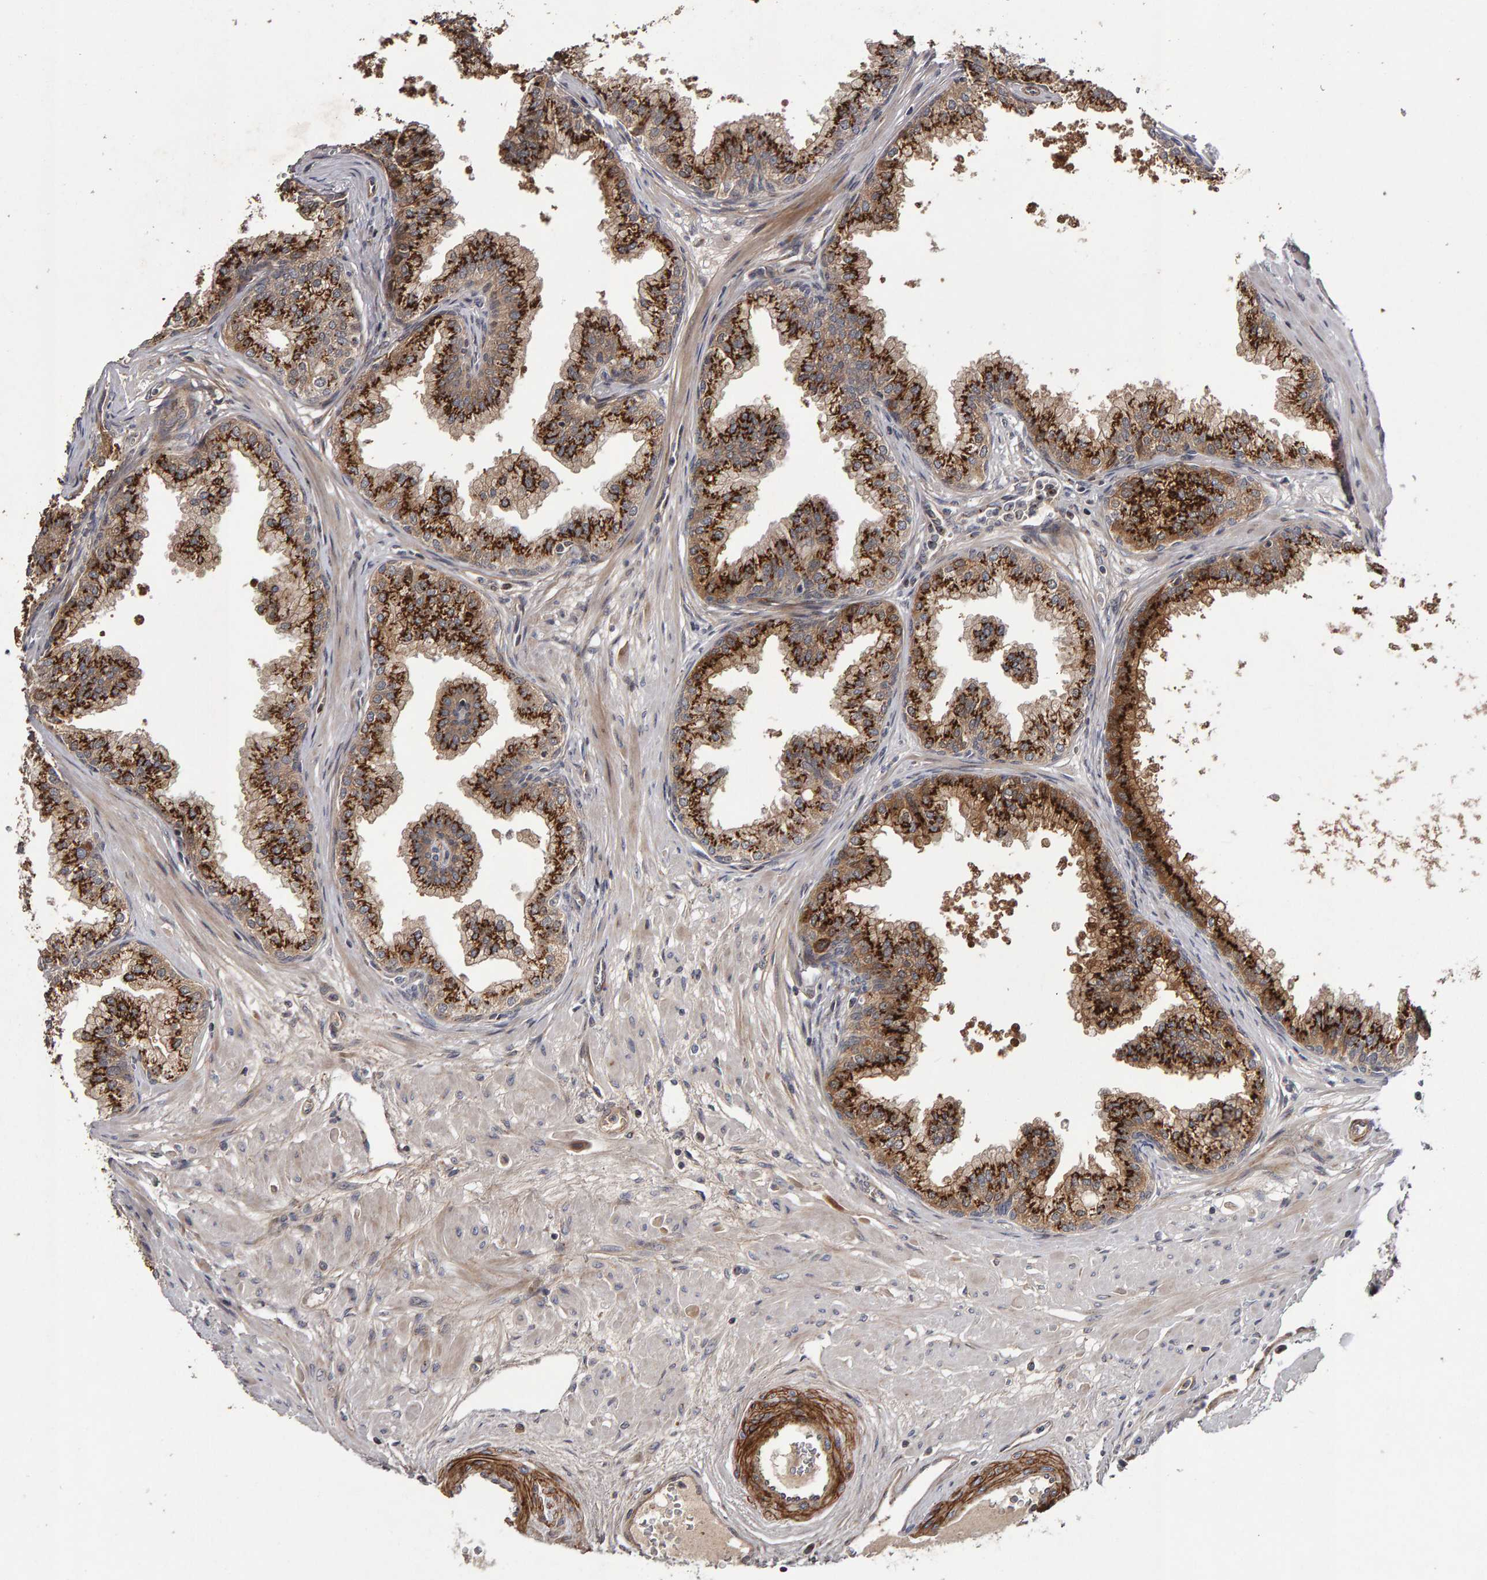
{"staining": {"intensity": "strong", "quantity": ">75%", "location": "cytoplasmic/membranous"}, "tissue": "prostate", "cell_type": "Glandular cells", "image_type": "normal", "snomed": [{"axis": "morphology", "description": "Normal tissue, NOS"}, {"axis": "morphology", "description": "Urothelial carcinoma, Low grade"}, {"axis": "topography", "description": "Urinary bladder"}, {"axis": "topography", "description": "Prostate"}], "caption": "About >75% of glandular cells in normal prostate show strong cytoplasmic/membranous protein staining as visualized by brown immunohistochemical staining.", "gene": "CANT1", "patient": {"sex": "male", "age": 60}}